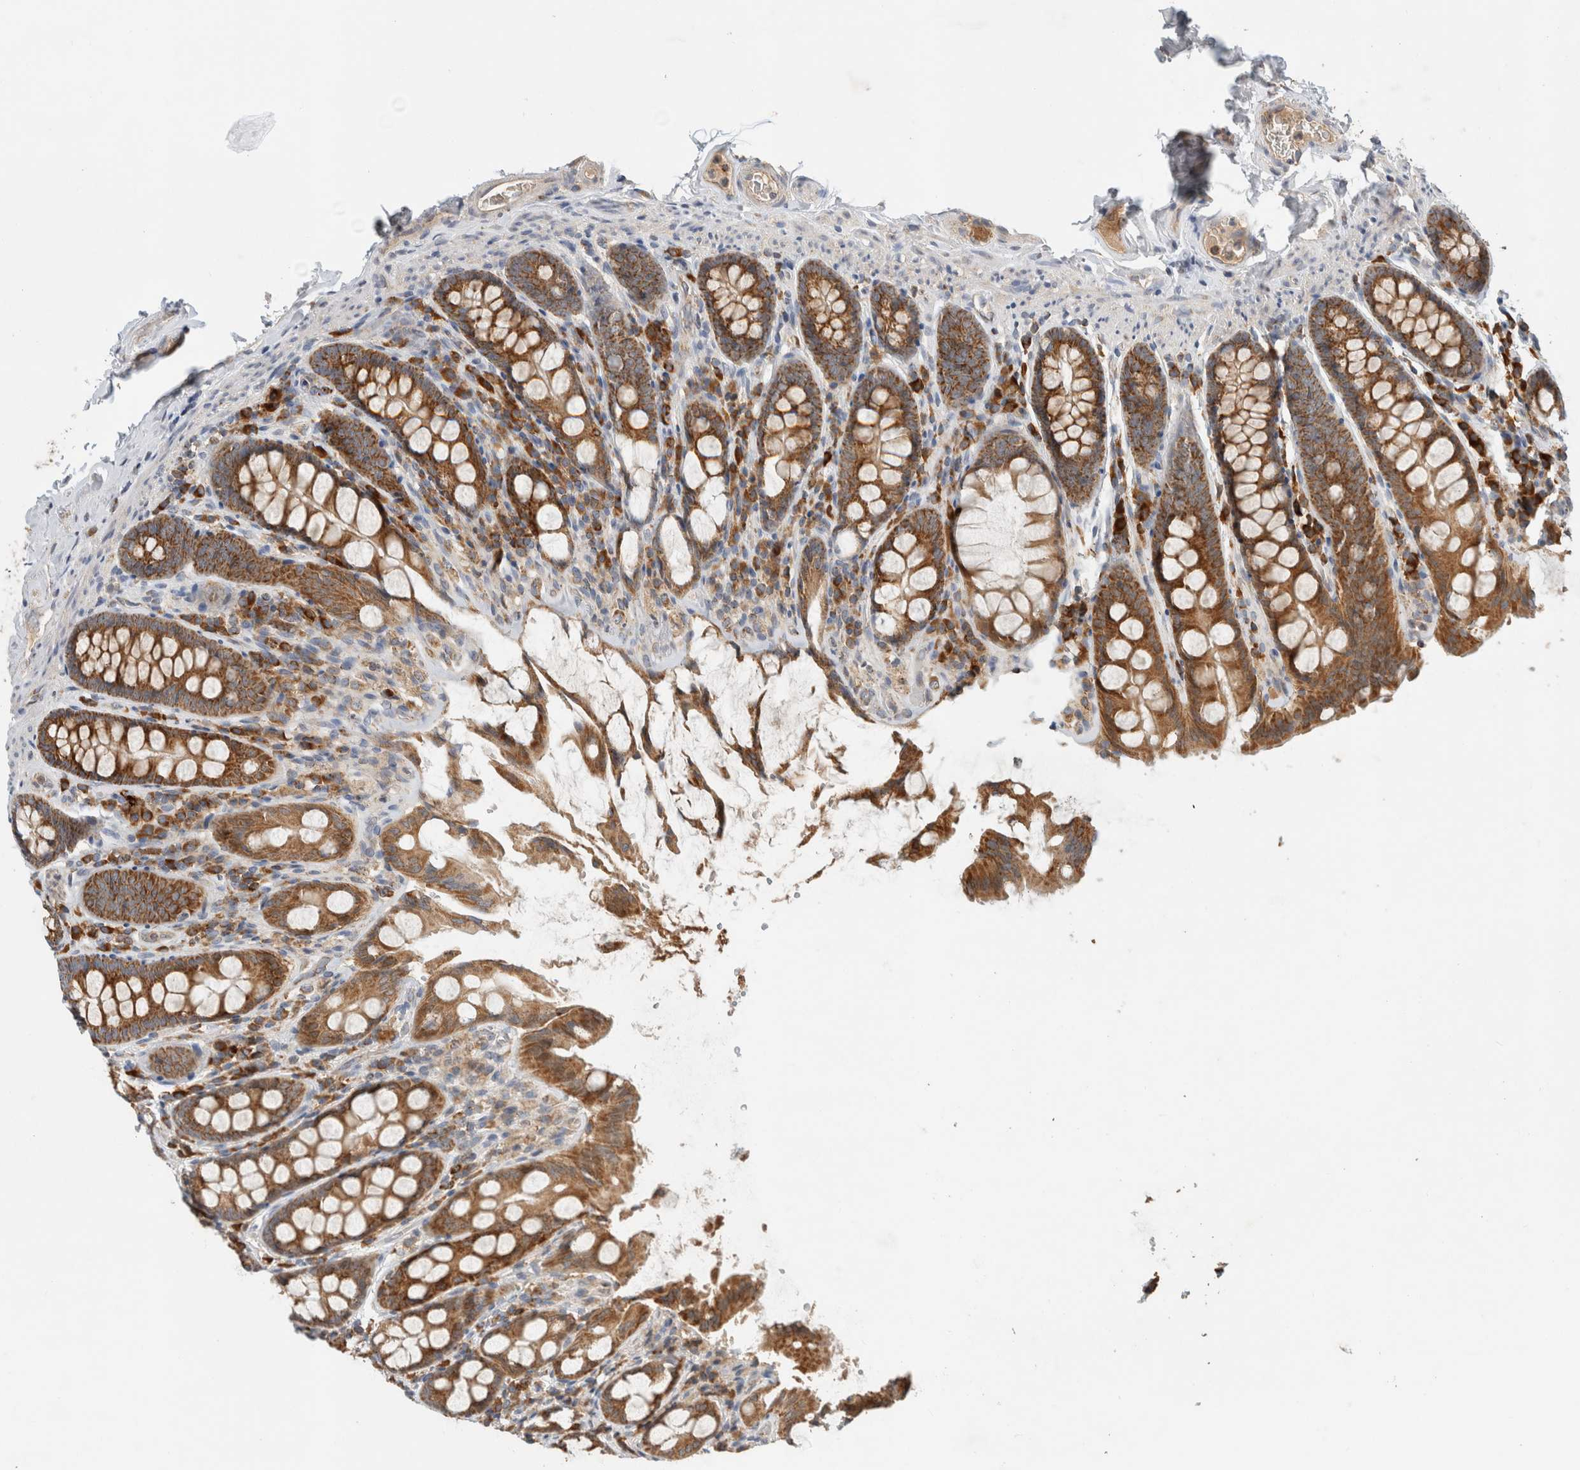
{"staining": {"intensity": "negative", "quantity": "none", "location": "none"}, "tissue": "colon", "cell_type": "Endothelial cells", "image_type": "normal", "snomed": [{"axis": "morphology", "description": "Normal tissue, NOS"}, {"axis": "topography", "description": "Colon"}, {"axis": "topography", "description": "Peripheral nerve tissue"}], "caption": "A micrograph of human colon is negative for staining in endothelial cells. (DAB immunohistochemistry with hematoxylin counter stain).", "gene": "AMPD1", "patient": {"sex": "female", "age": 61}}